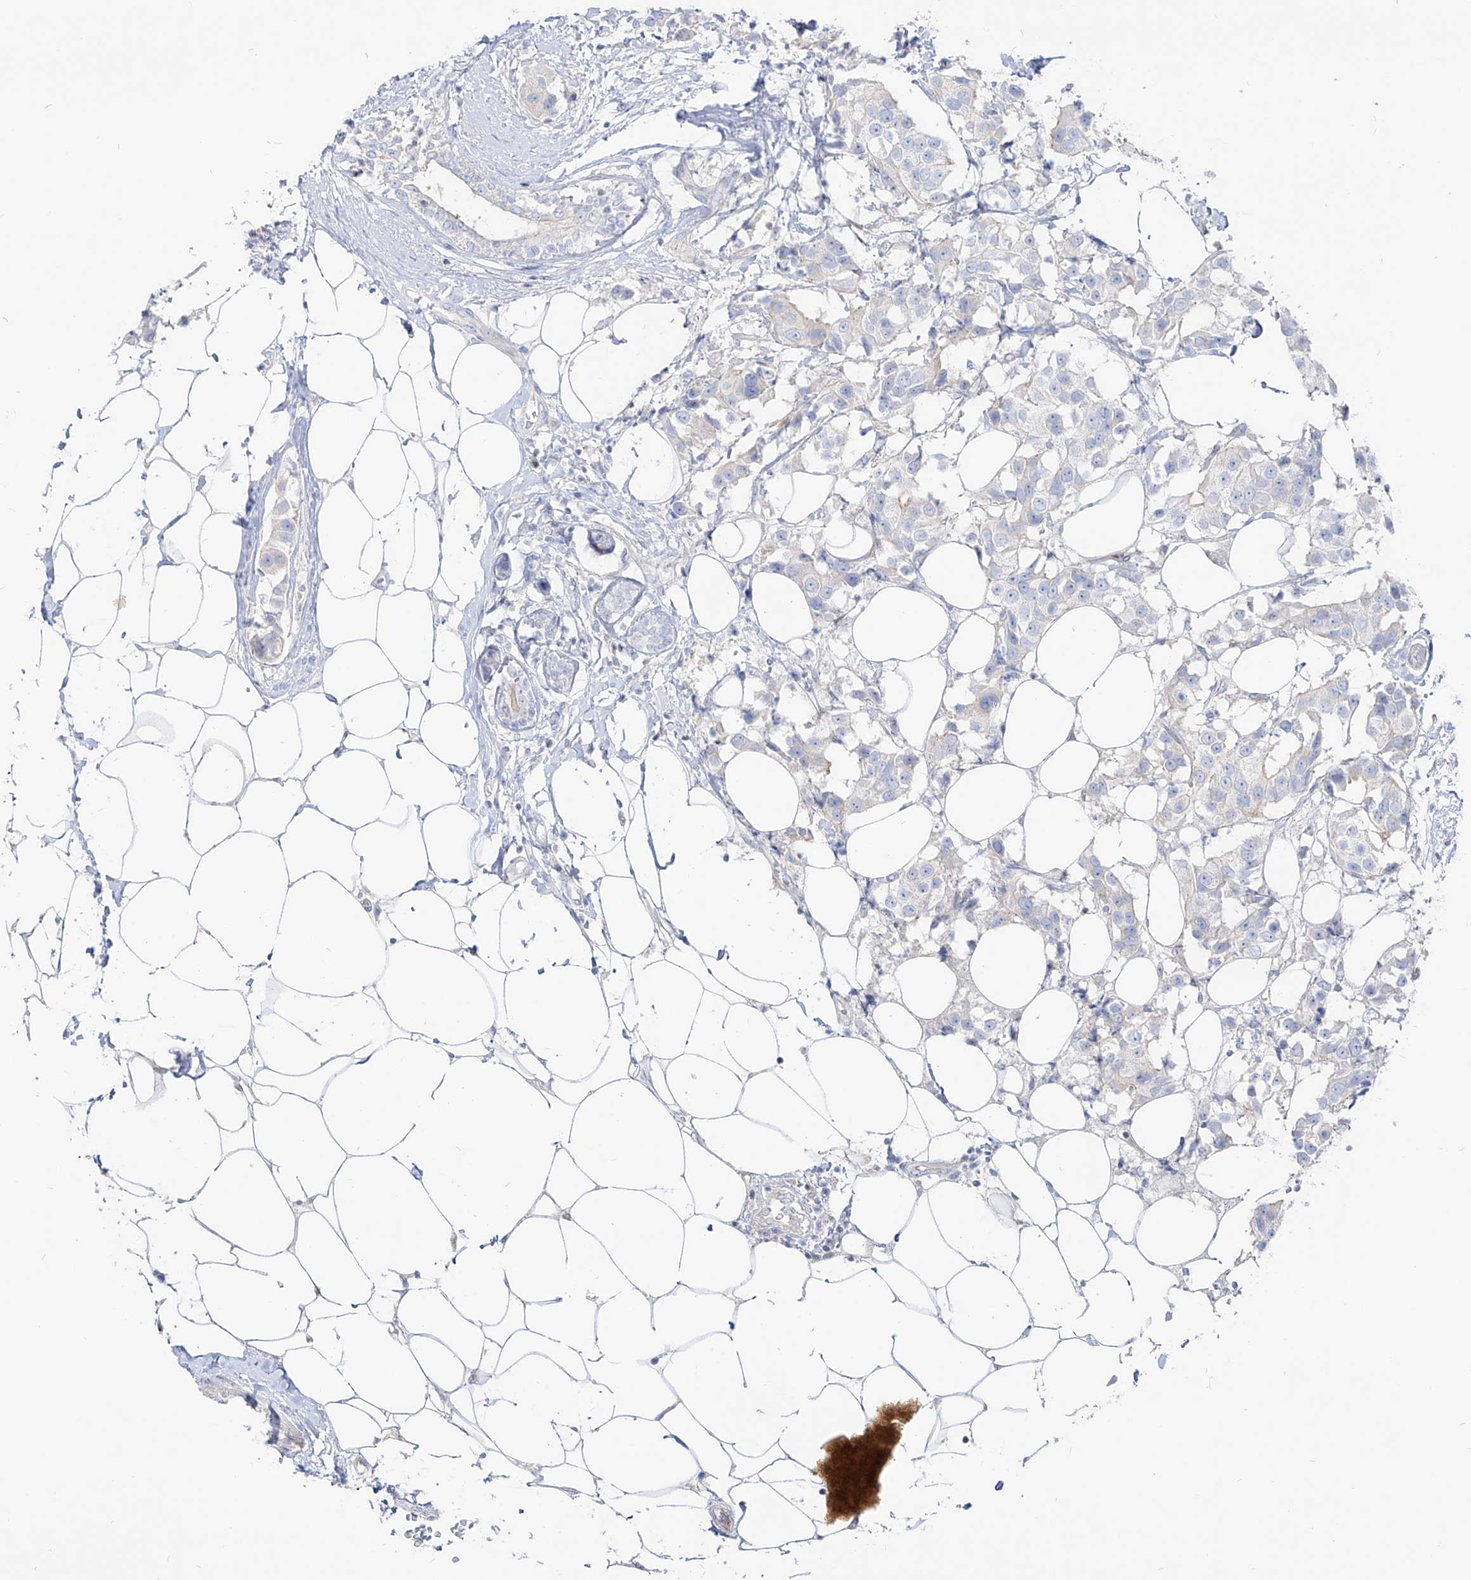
{"staining": {"intensity": "negative", "quantity": "none", "location": "none"}, "tissue": "breast cancer", "cell_type": "Tumor cells", "image_type": "cancer", "snomed": [{"axis": "morphology", "description": "Normal tissue, NOS"}, {"axis": "morphology", "description": "Duct carcinoma"}, {"axis": "topography", "description": "Breast"}], "caption": "A photomicrograph of breast infiltrating ductal carcinoma stained for a protein demonstrates no brown staining in tumor cells.", "gene": "RBFOX3", "patient": {"sex": "female", "age": 39}}